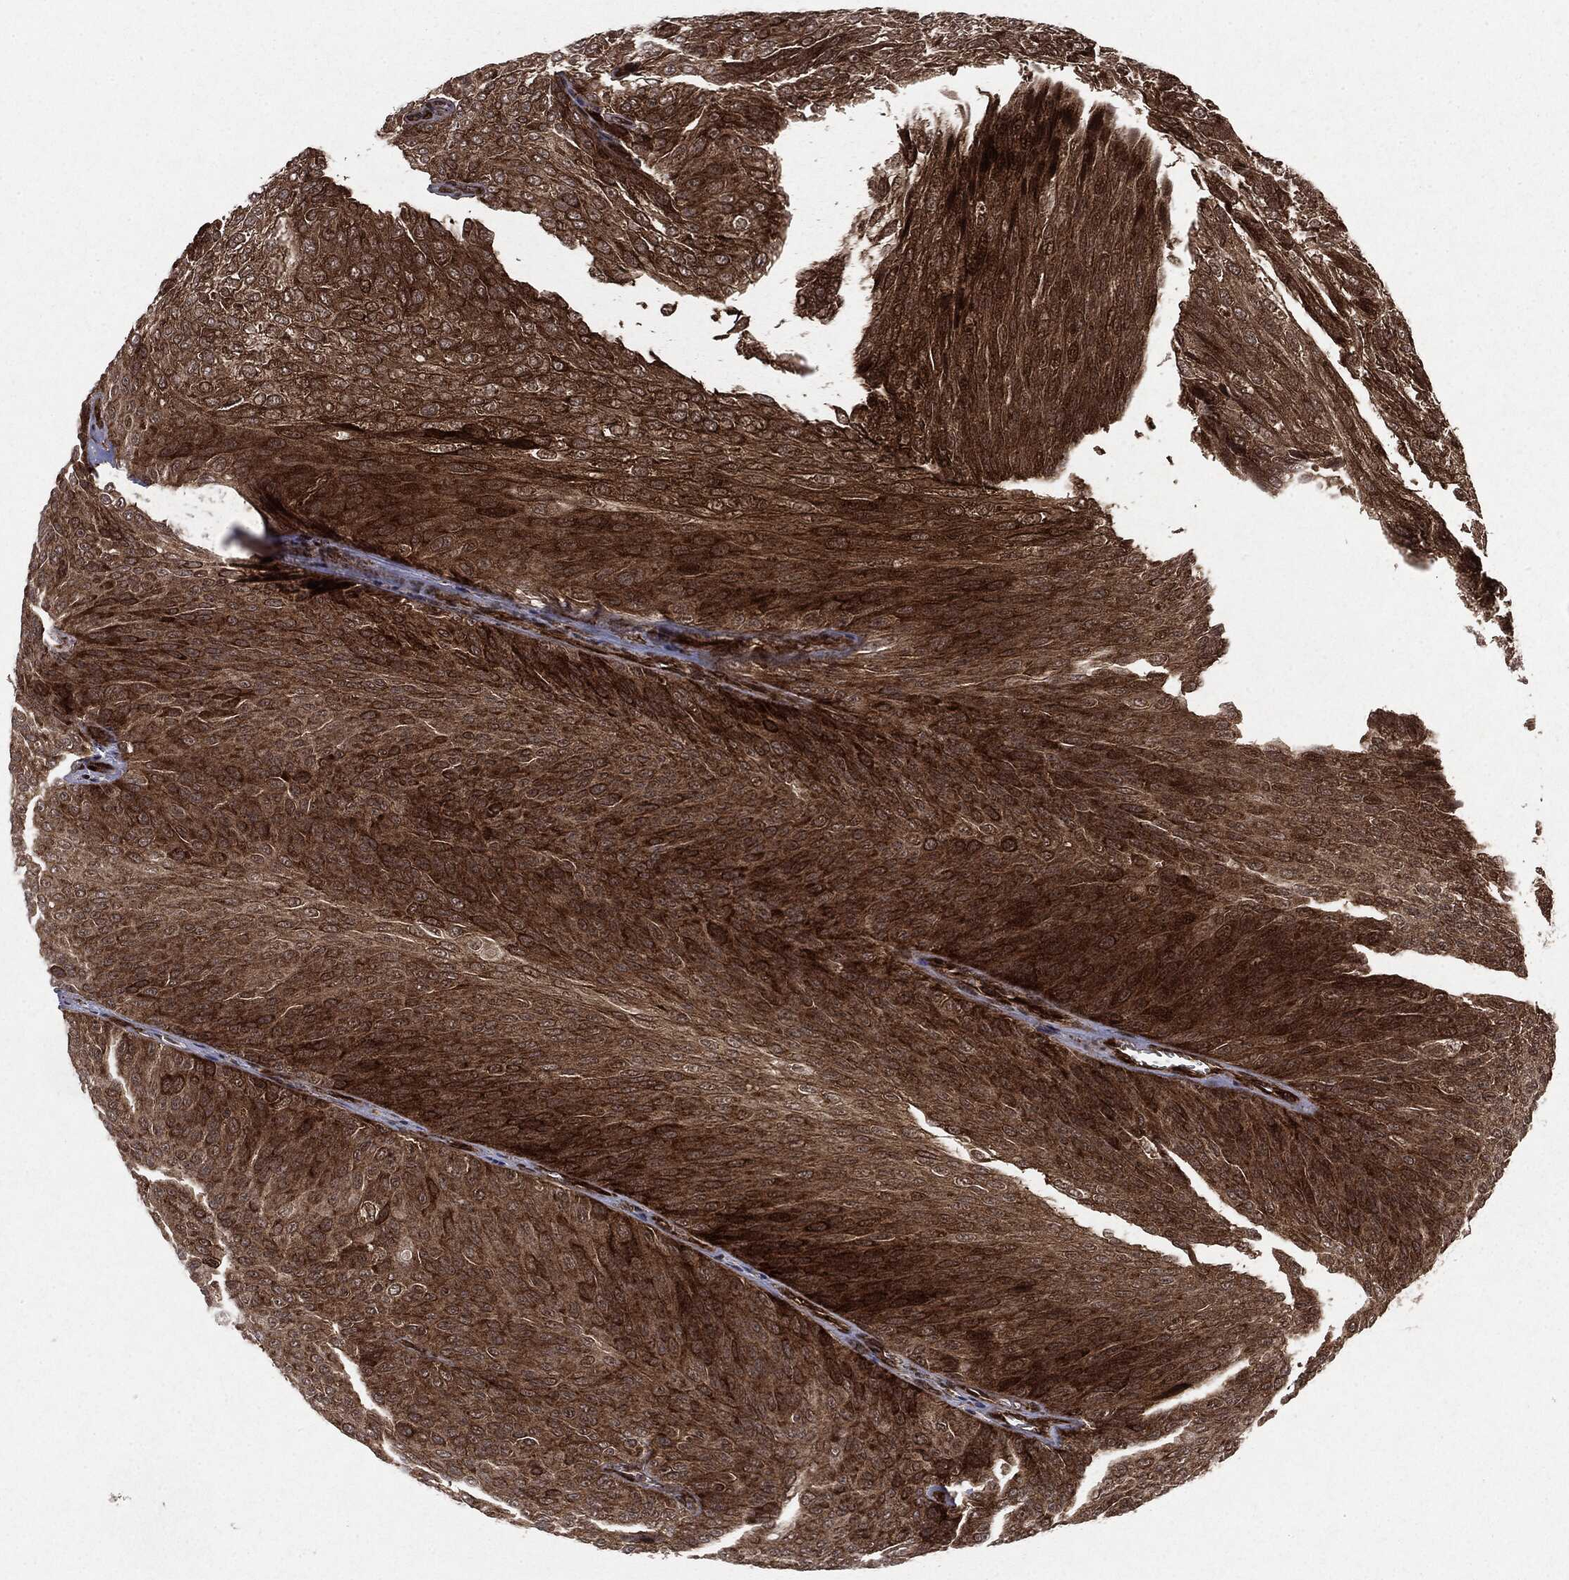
{"staining": {"intensity": "strong", "quantity": ">75%", "location": "cytoplasmic/membranous"}, "tissue": "urothelial cancer", "cell_type": "Tumor cells", "image_type": "cancer", "snomed": [{"axis": "morphology", "description": "Urothelial carcinoma, Low grade"}, {"axis": "topography", "description": "Ureter, NOS"}, {"axis": "topography", "description": "Urinary bladder"}], "caption": "A brown stain highlights strong cytoplasmic/membranous positivity of a protein in human urothelial cancer tumor cells. (IHC, brightfield microscopy, high magnification).", "gene": "OTUB1", "patient": {"sex": "male", "age": 78}}